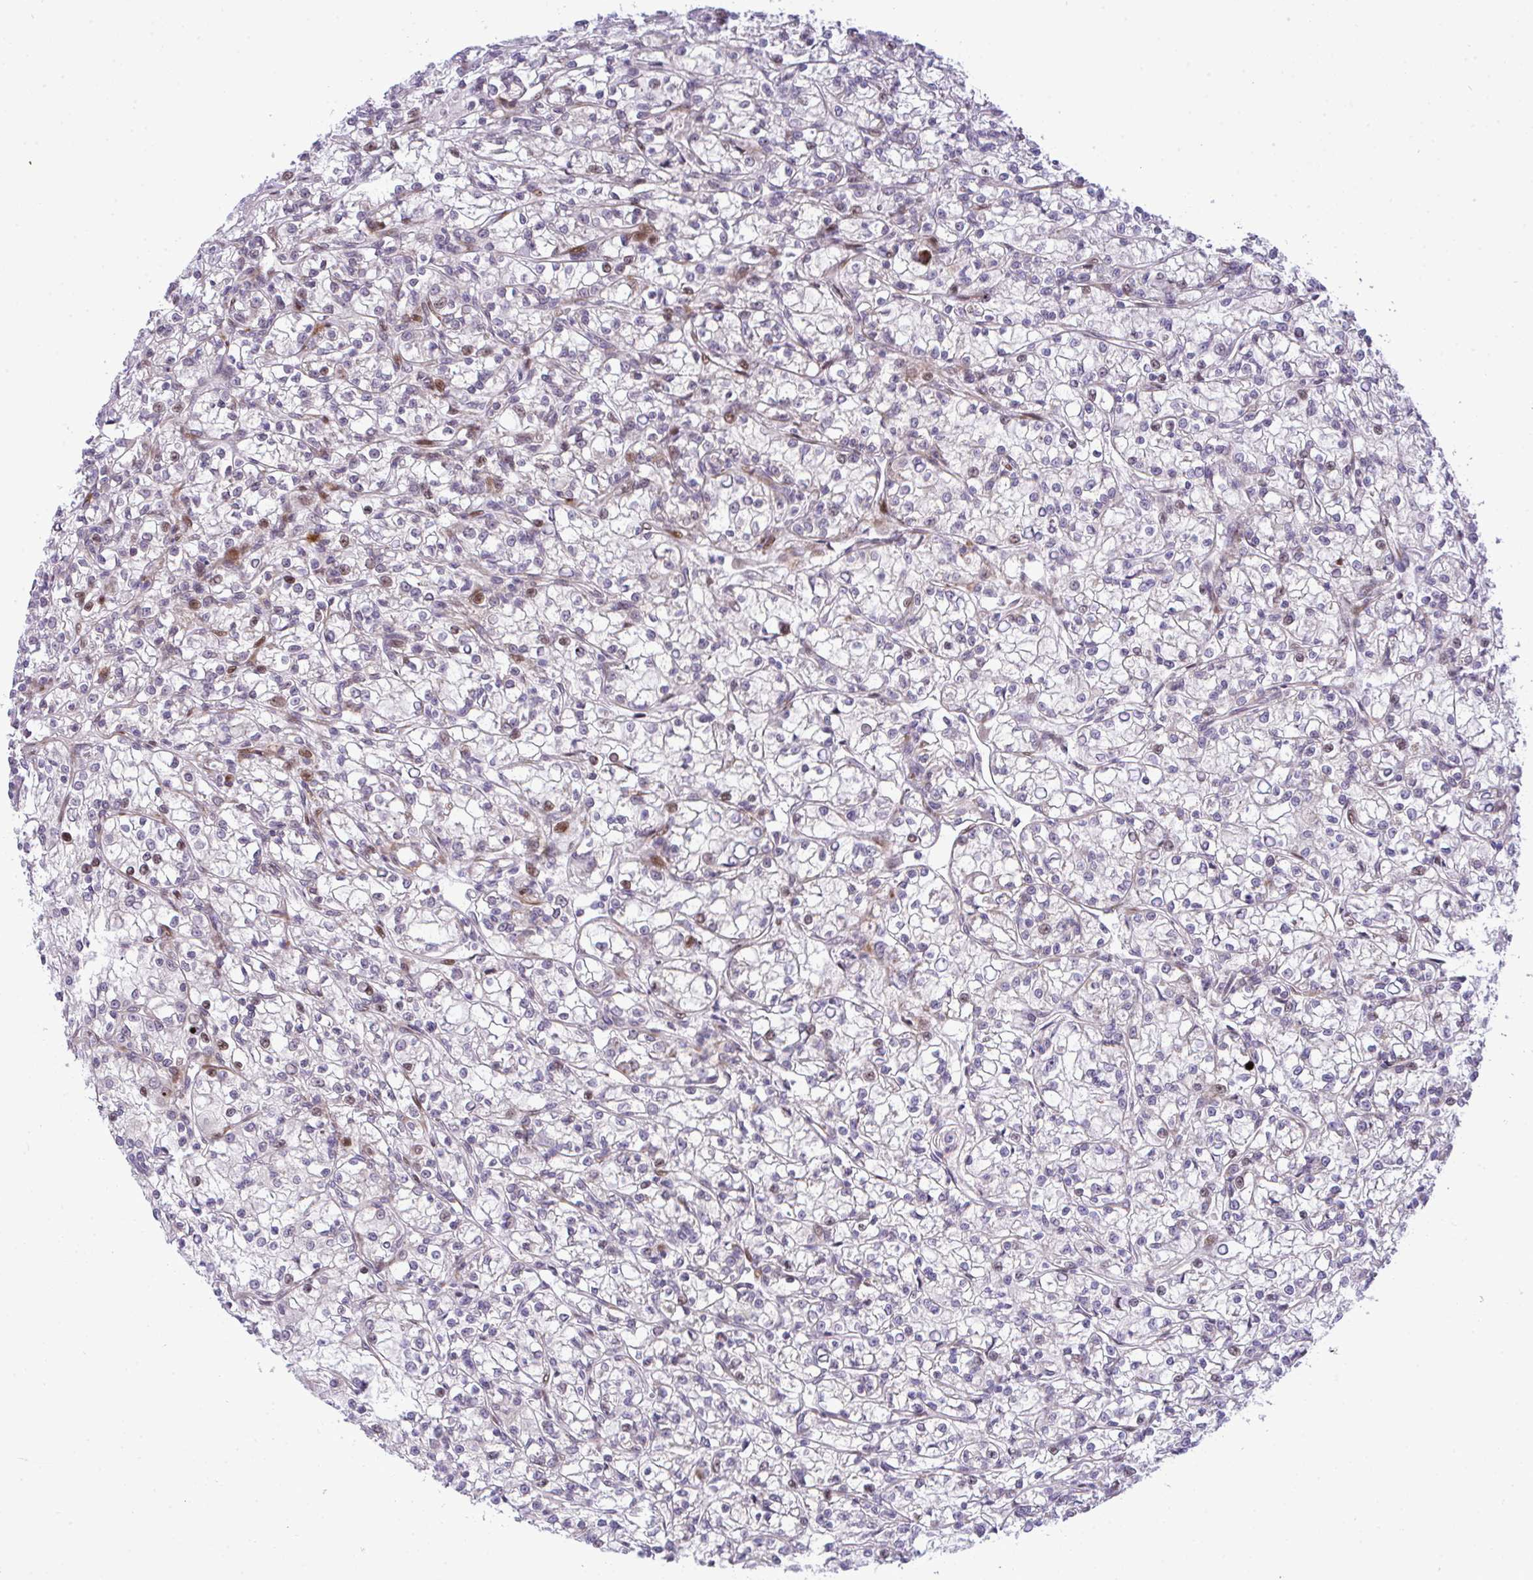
{"staining": {"intensity": "weak", "quantity": "<25%", "location": "nuclear"}, "tissue": "renal cancer", "cell_type": "Tumor cells", "image_type": "cancer", "snomed": [{"axis": "morphology", "description": "Adenocarcinoma, NOS"}, {"axis": "topography", "description": "Kidney"}], "caption": "A photomicrograph of renal adenocarcinoma stained for a protein shows no brown staining in tumor cells.", "gene": "CASTOR2", "patient": {"sex": "female", "age": 59}}